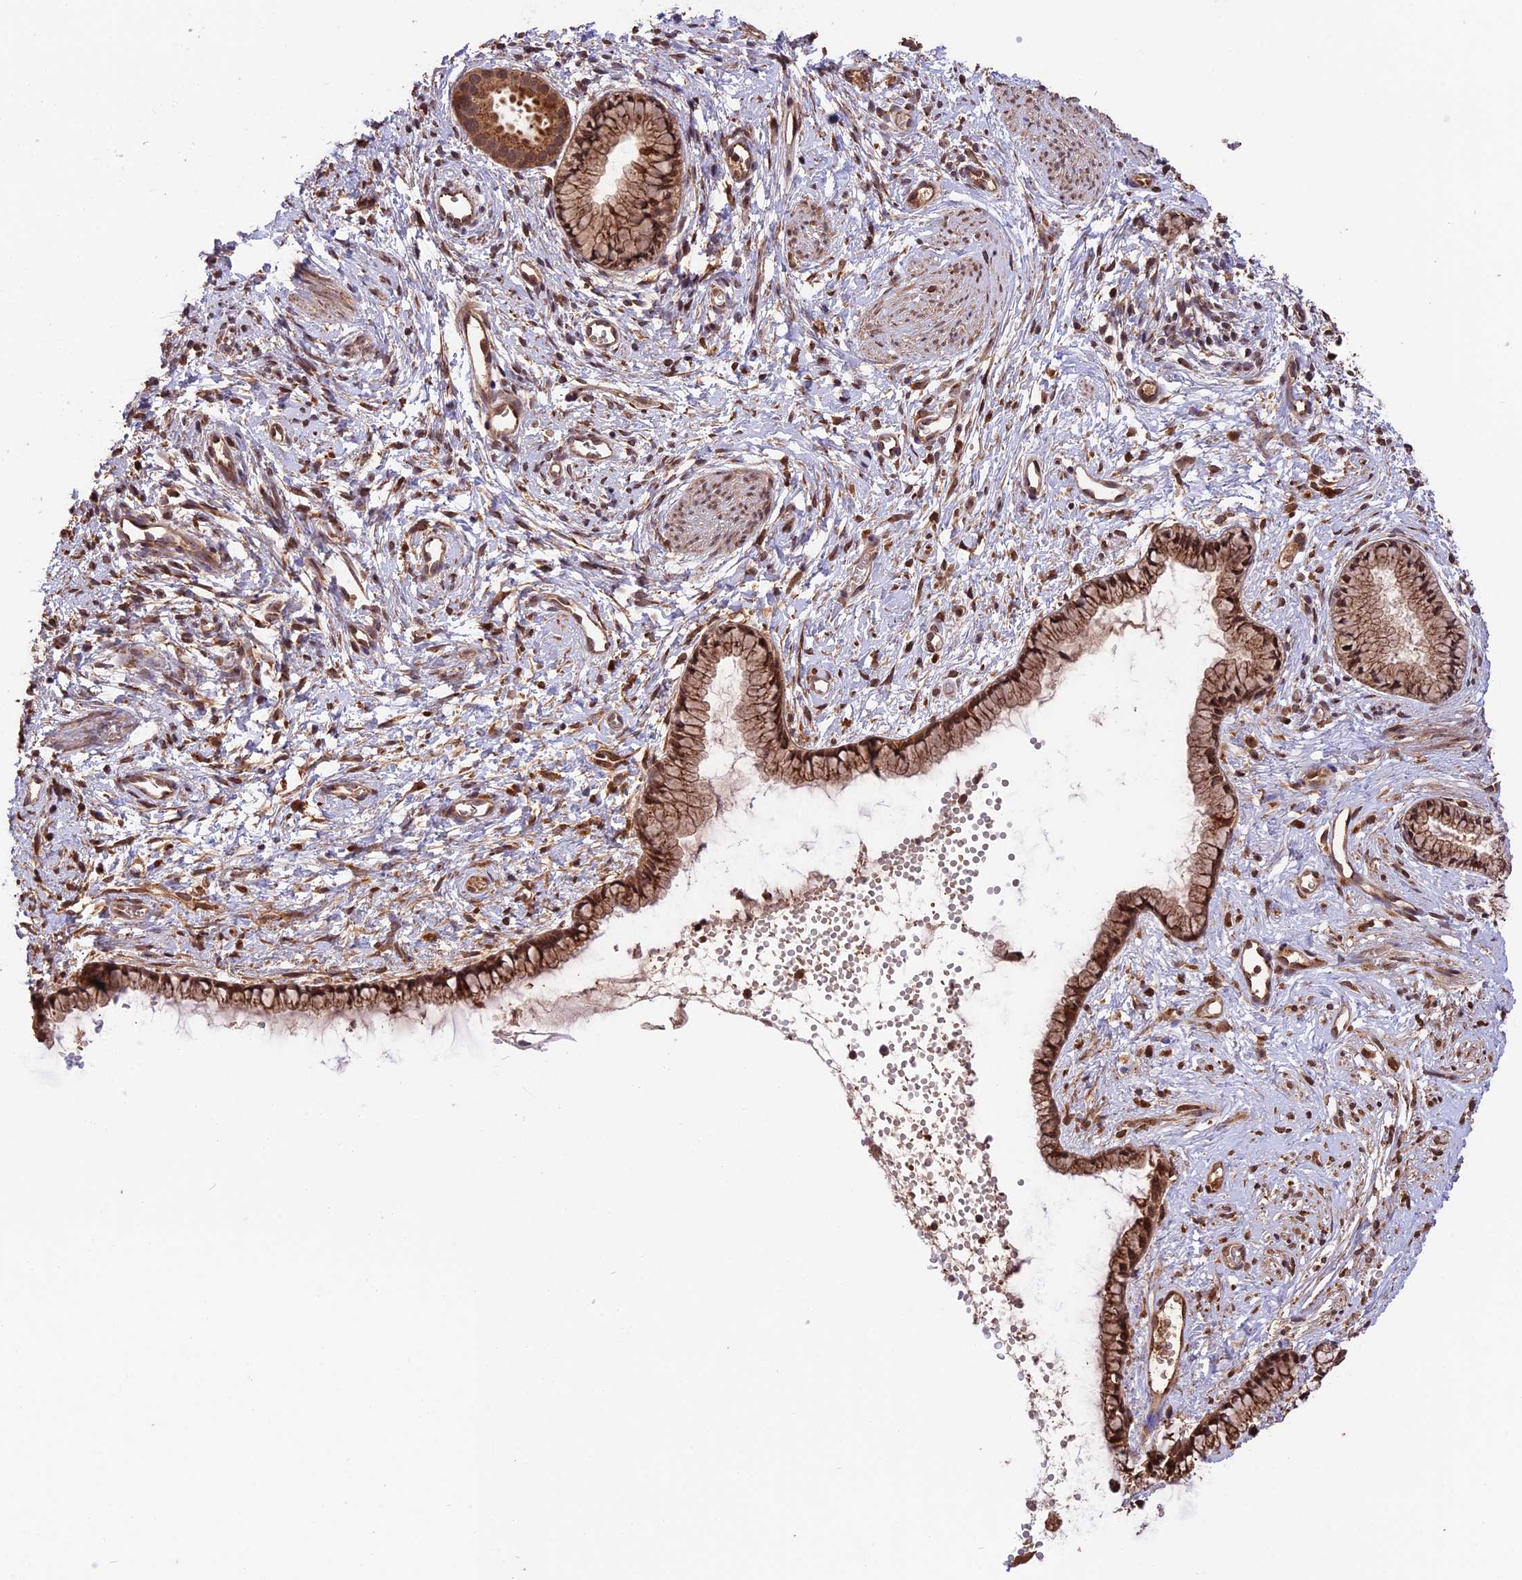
{"staining": {"intensity": "strong", "quantity": ">75%", "location": "cytoplasmic/membranous,nuclear"}, "tissue": "cervix", "cell_type": "Glandular cells", "image_type": "normal", "snomed": [{"axis": "morphology", "description": "Normal tissue, NOS"}, {"axis": "topography", "description": "Cervix"}], "caption": "Cervix was stained to show a protein in brown. There is high levels of strong cytoplasmic/membranous,nuclear staining in about >75% of glandular cells.", "gene": "ESCO1", "patient": {"sex": "female", "age": 57}}